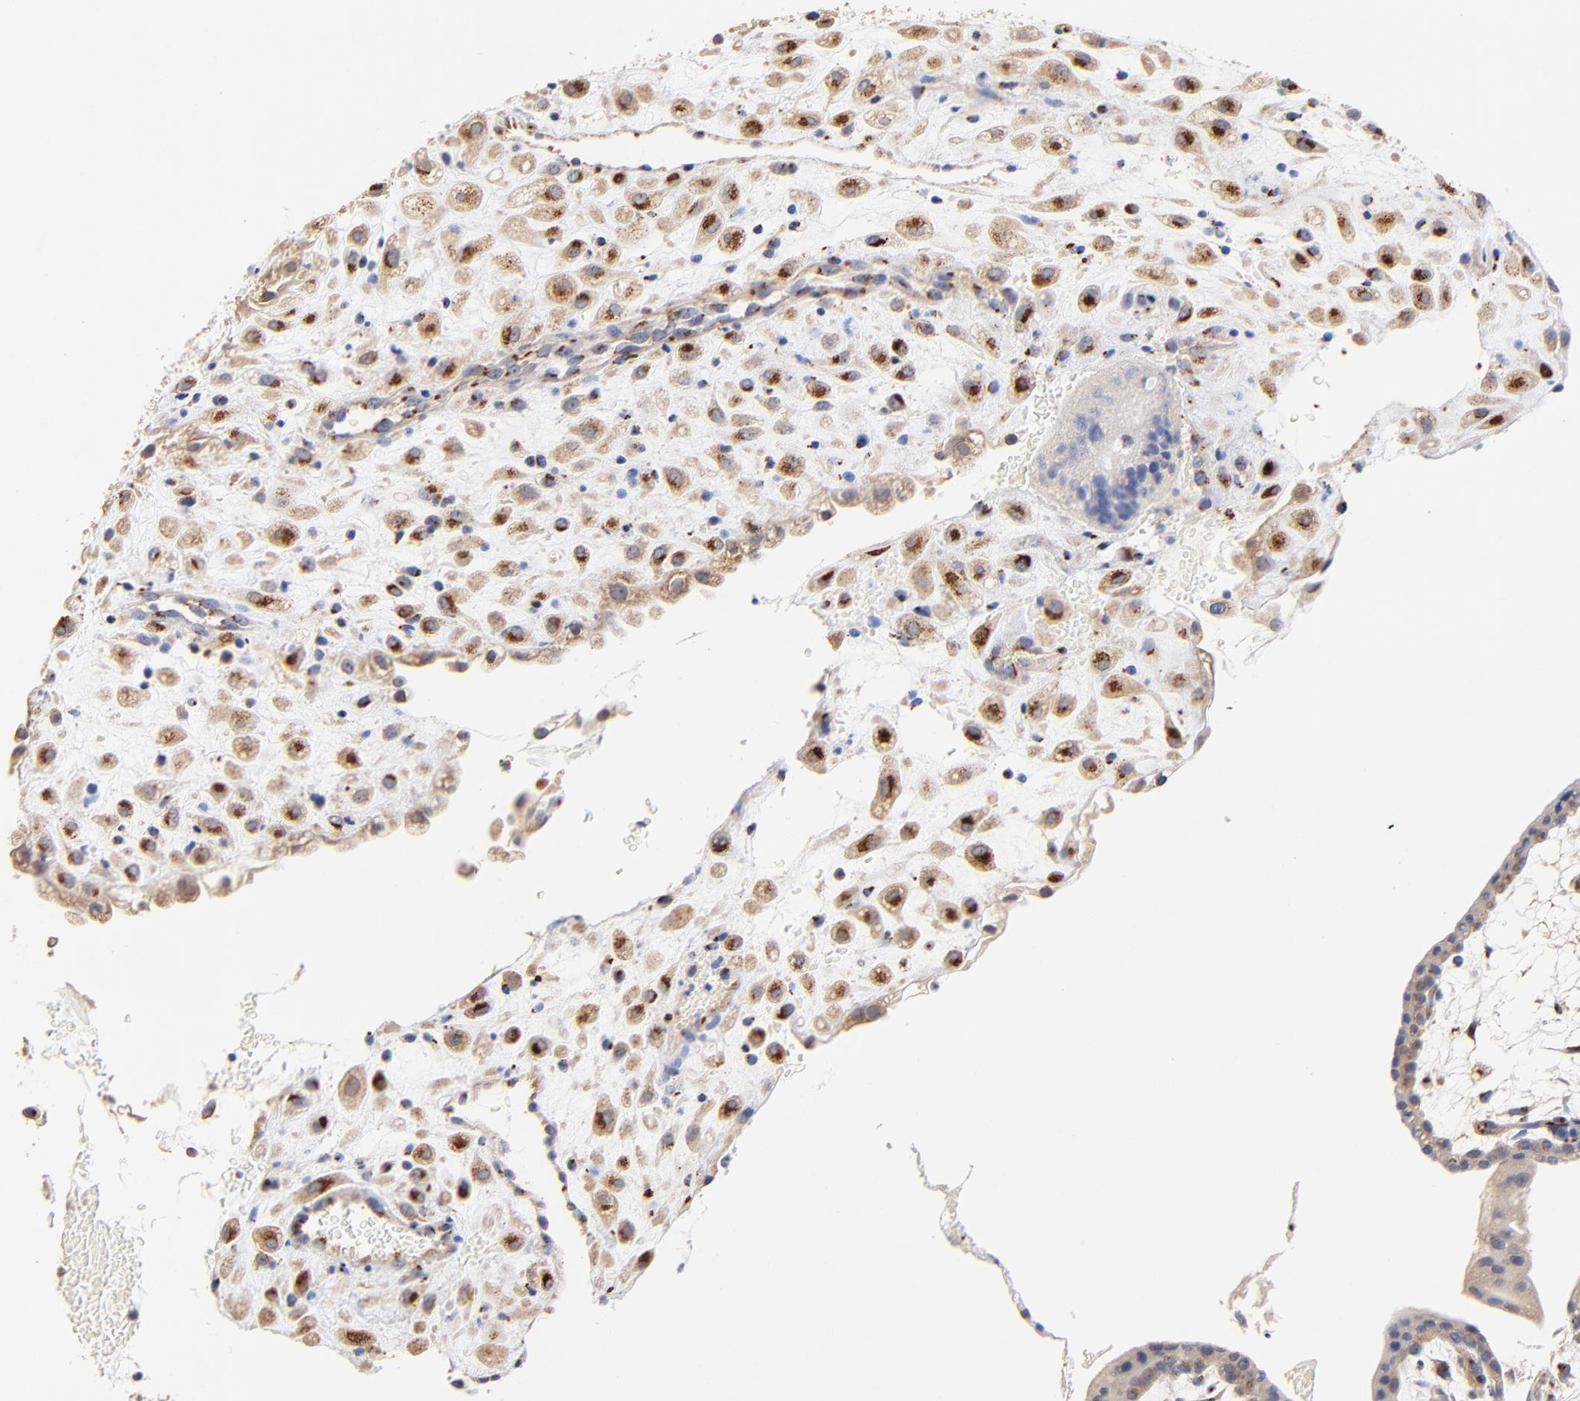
{"staining": {"intensity": "moderate", "quantity": ">75%", "location": "cytoplasmic/membranous"}, "tissue": "placenta", "cell_type": "Decidual cells", "image_type": "normal", "snomed": [{"axis": "morphology", "description": "Normal tissue, NOS"}, {"axis": "topography", "description": "Placenta"}], "caption": "Placenta was stained to show a protein in brown. There is medium levels of moderate cytoplasmic/membranous expression in about >75% of decidual cells. (DAB (3,3'-diaminobenzidine) IHC with brightfield microscopy, high magnification).", "gene": "FMNL3", "patient": {"sex": "female", "age": 35}}